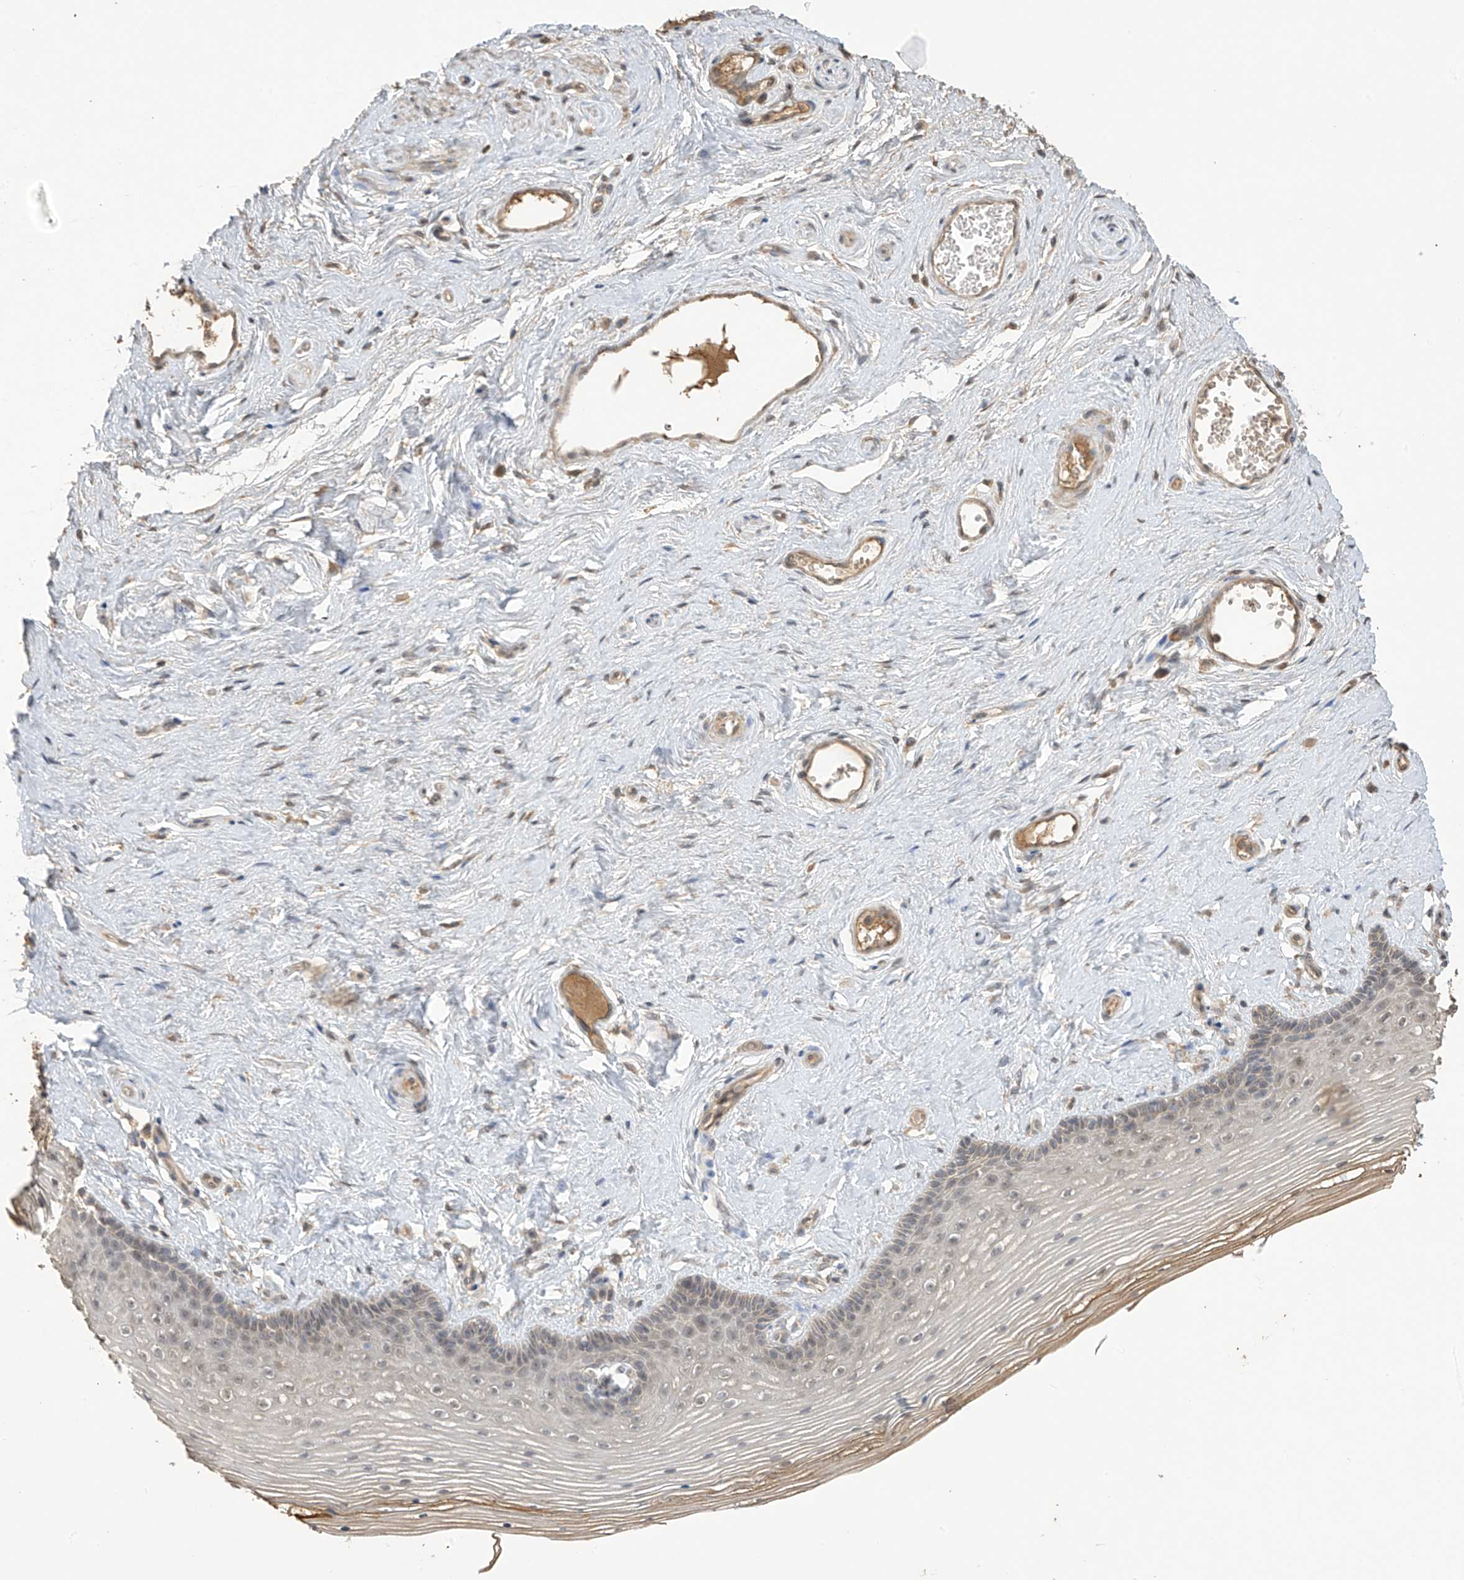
{"staining": {"intensity": "moderate", "quantity": "<25%", "location": "cytoplasmic/membranous"}, "tissue": "vagina", "cell_type": "Squamous epithelial cells", "image_type": "normal", "snomed": [{"axis": "morphology", "description": "Normal tissue, NOS"}, {"axis": "topography", "description": "Vagina"}], "caption": "An image showing moderate cytoplasmic/membranous expression in approximately <25% of squamous epithelial cells in normal vagina, as visualized by brown immunohistochemical staining.", "gene": "SLFN14", "patient": {"sex": "female", "age": 46}}